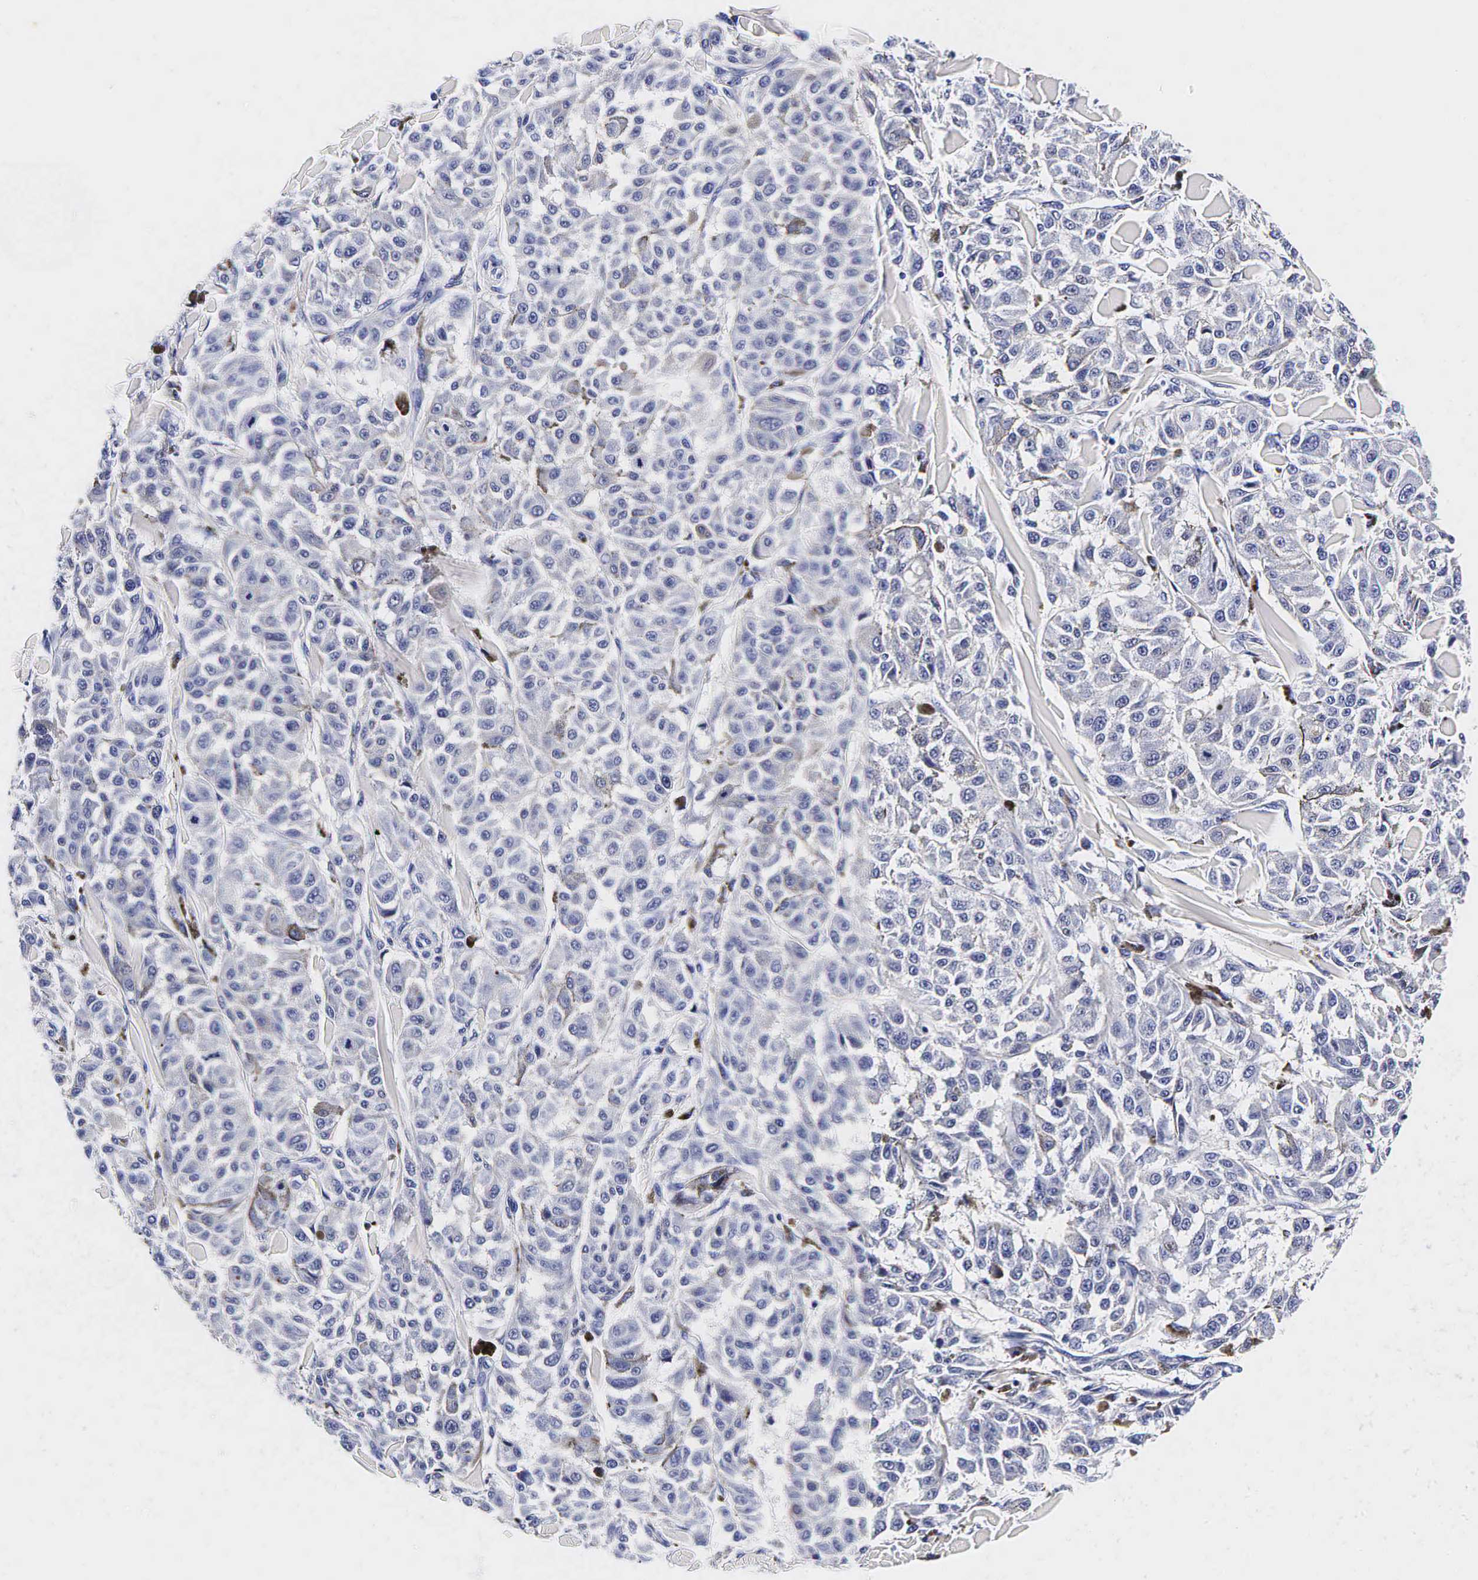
{"staining": {"intensity": "negative", "quantity": "none", "location": "none"}, "tissue": "melanoma", "cell_type": "Tumor cells", "image_type": "cancer", "snomed": [{"axis": "morphology", "description": "Malignant melanoma, NOS"}, {"axis": "topography", "description": "Skin"}], "caption": "A micrograph of melanoma stained for a protein exhibits no brown staining in tumor cells.", "gene": "GCG", "patient": {"sex": "female", "age": 64}}